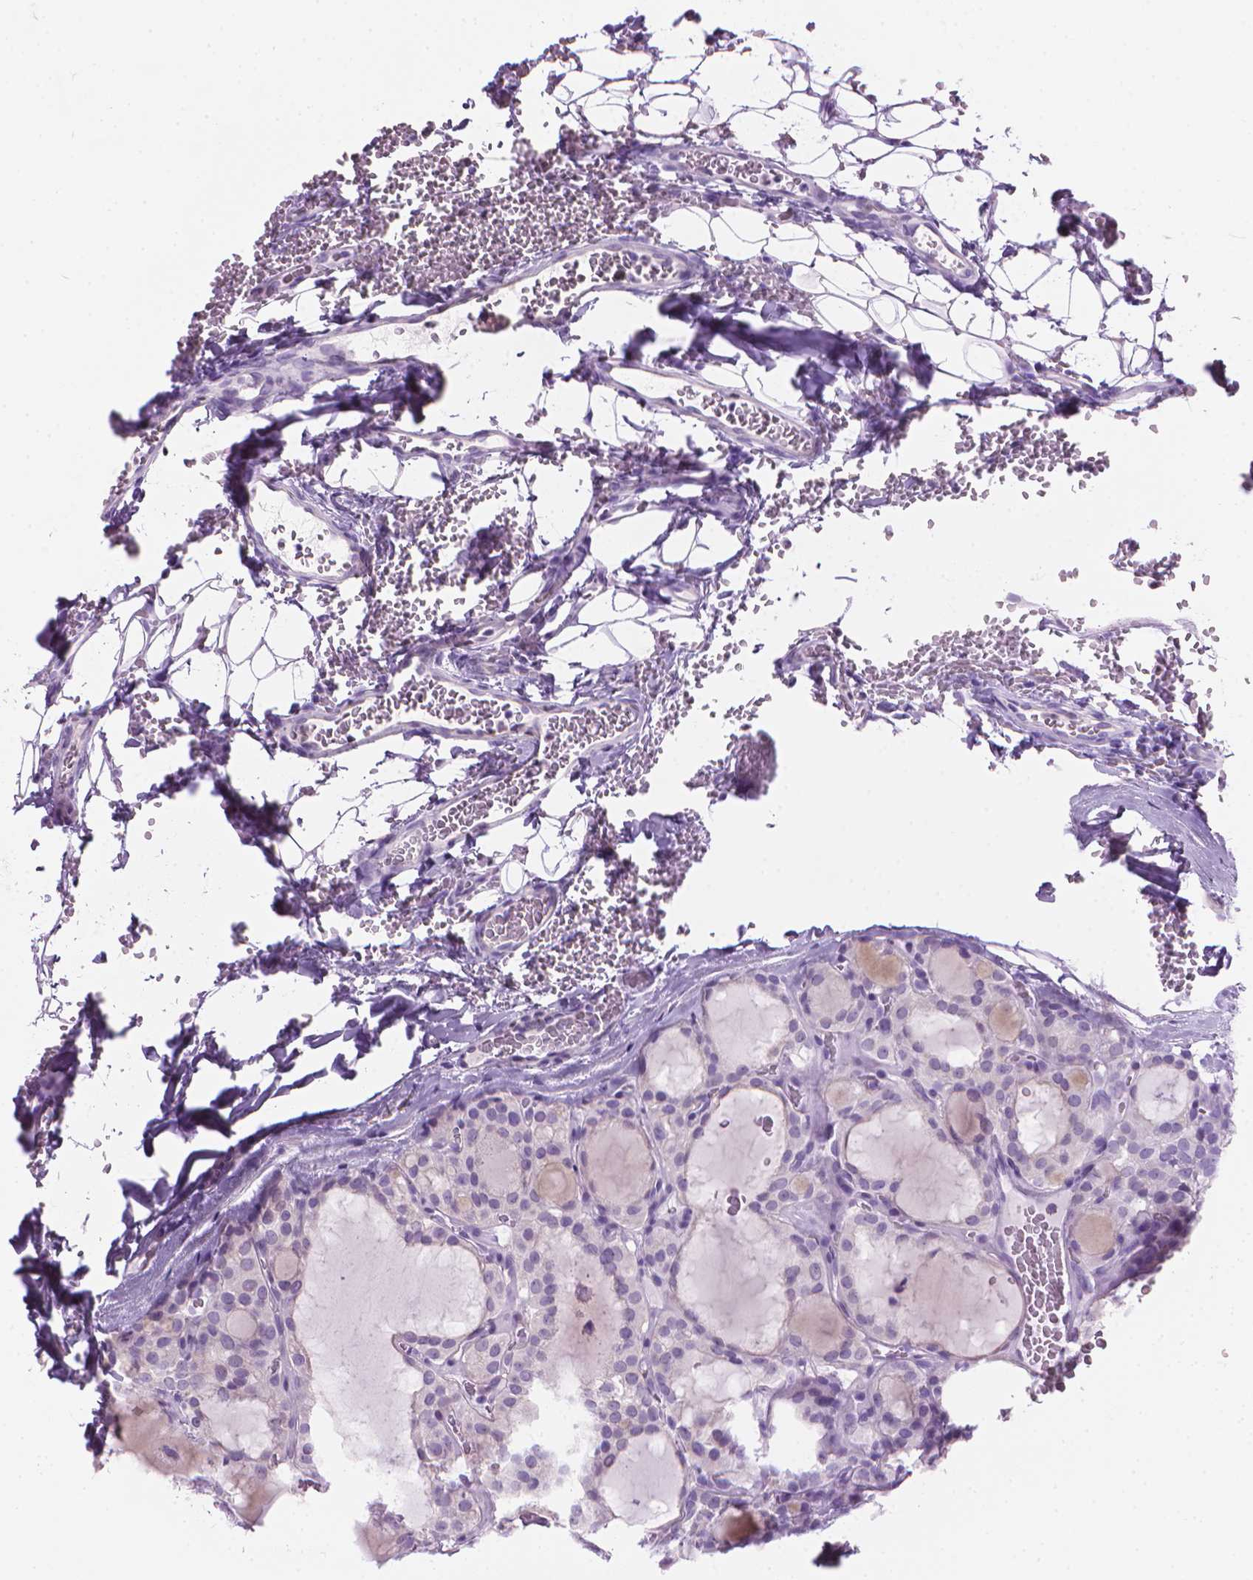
{"staining": {"intensity": "negative", "quantity": "none", "location": "none"}, "tissue": "thyroid cancer", "cell_type": "Tumor cells", "image_type": "cancer", "snomed": [{"axis": "morphology", "description": "Papillary adenocarcinoma, NOS"}, {"axis": "topography", "description": "Thyroid gland"}], "caption": "The immunohistochemistry micrograph has no significant staining in tumor cells of thyroid cancer tissue.", "gene": "TTC29", "patient": {"sex": "male", "age": 20}}